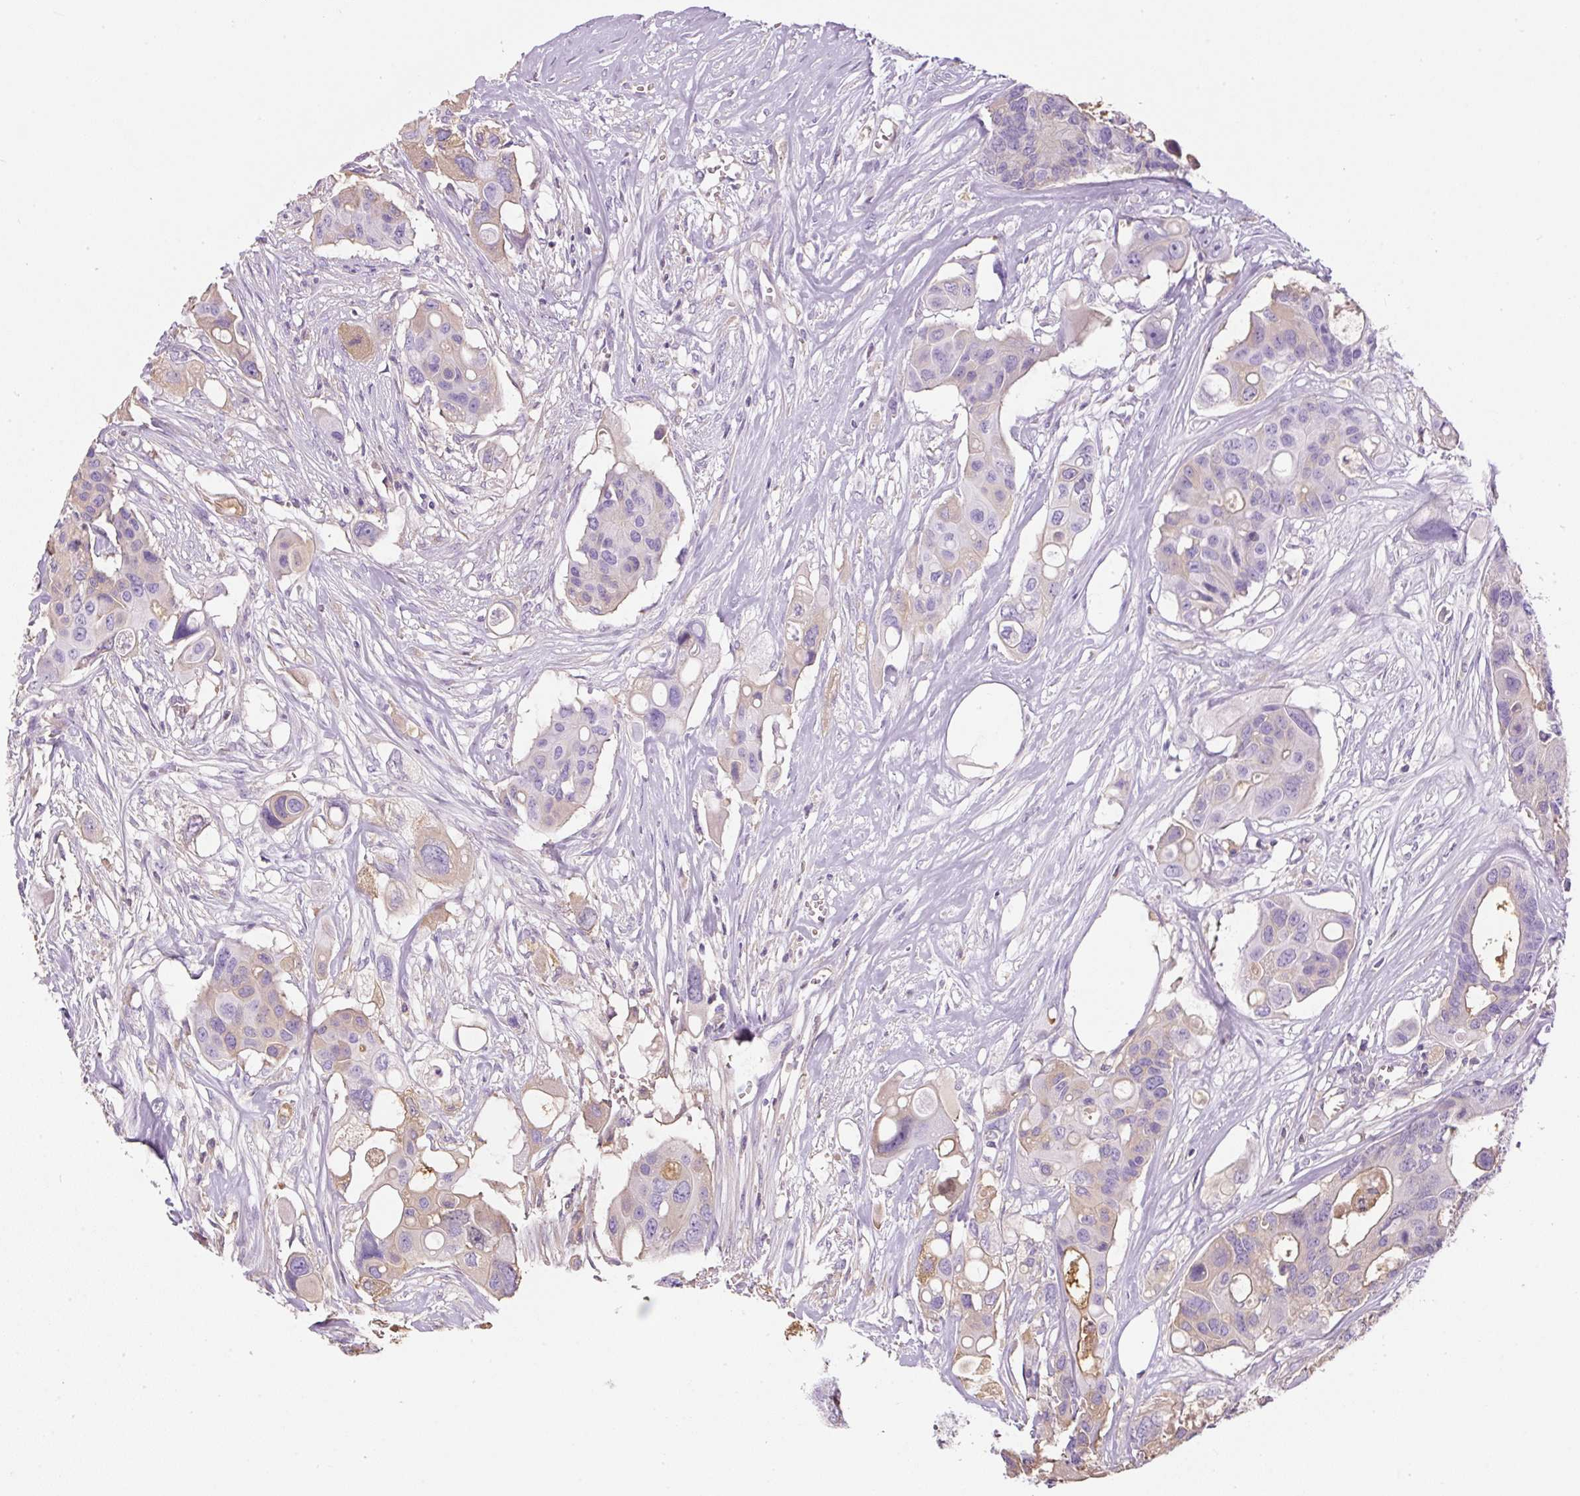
{"staining": {"intensity": "weak", "quantity": "<25%", "location": "cytoplasmic/membranous"}, "tissue": "colorectal cancer", "cell_type": "Tumor cells", "image_type": "cancer", "snomed": [{"axis": "morphology", "description": "Adenocarcinoma, NOS"}, {"axis": "topography", "description": "Colon"}], "caption": "The IHC image has no significant positivity in tumor cells of colorectal cancer (adenocarcinoma) tissue.", "gene": "APOA1", "patient": {"sex": "male", "age": 77}}